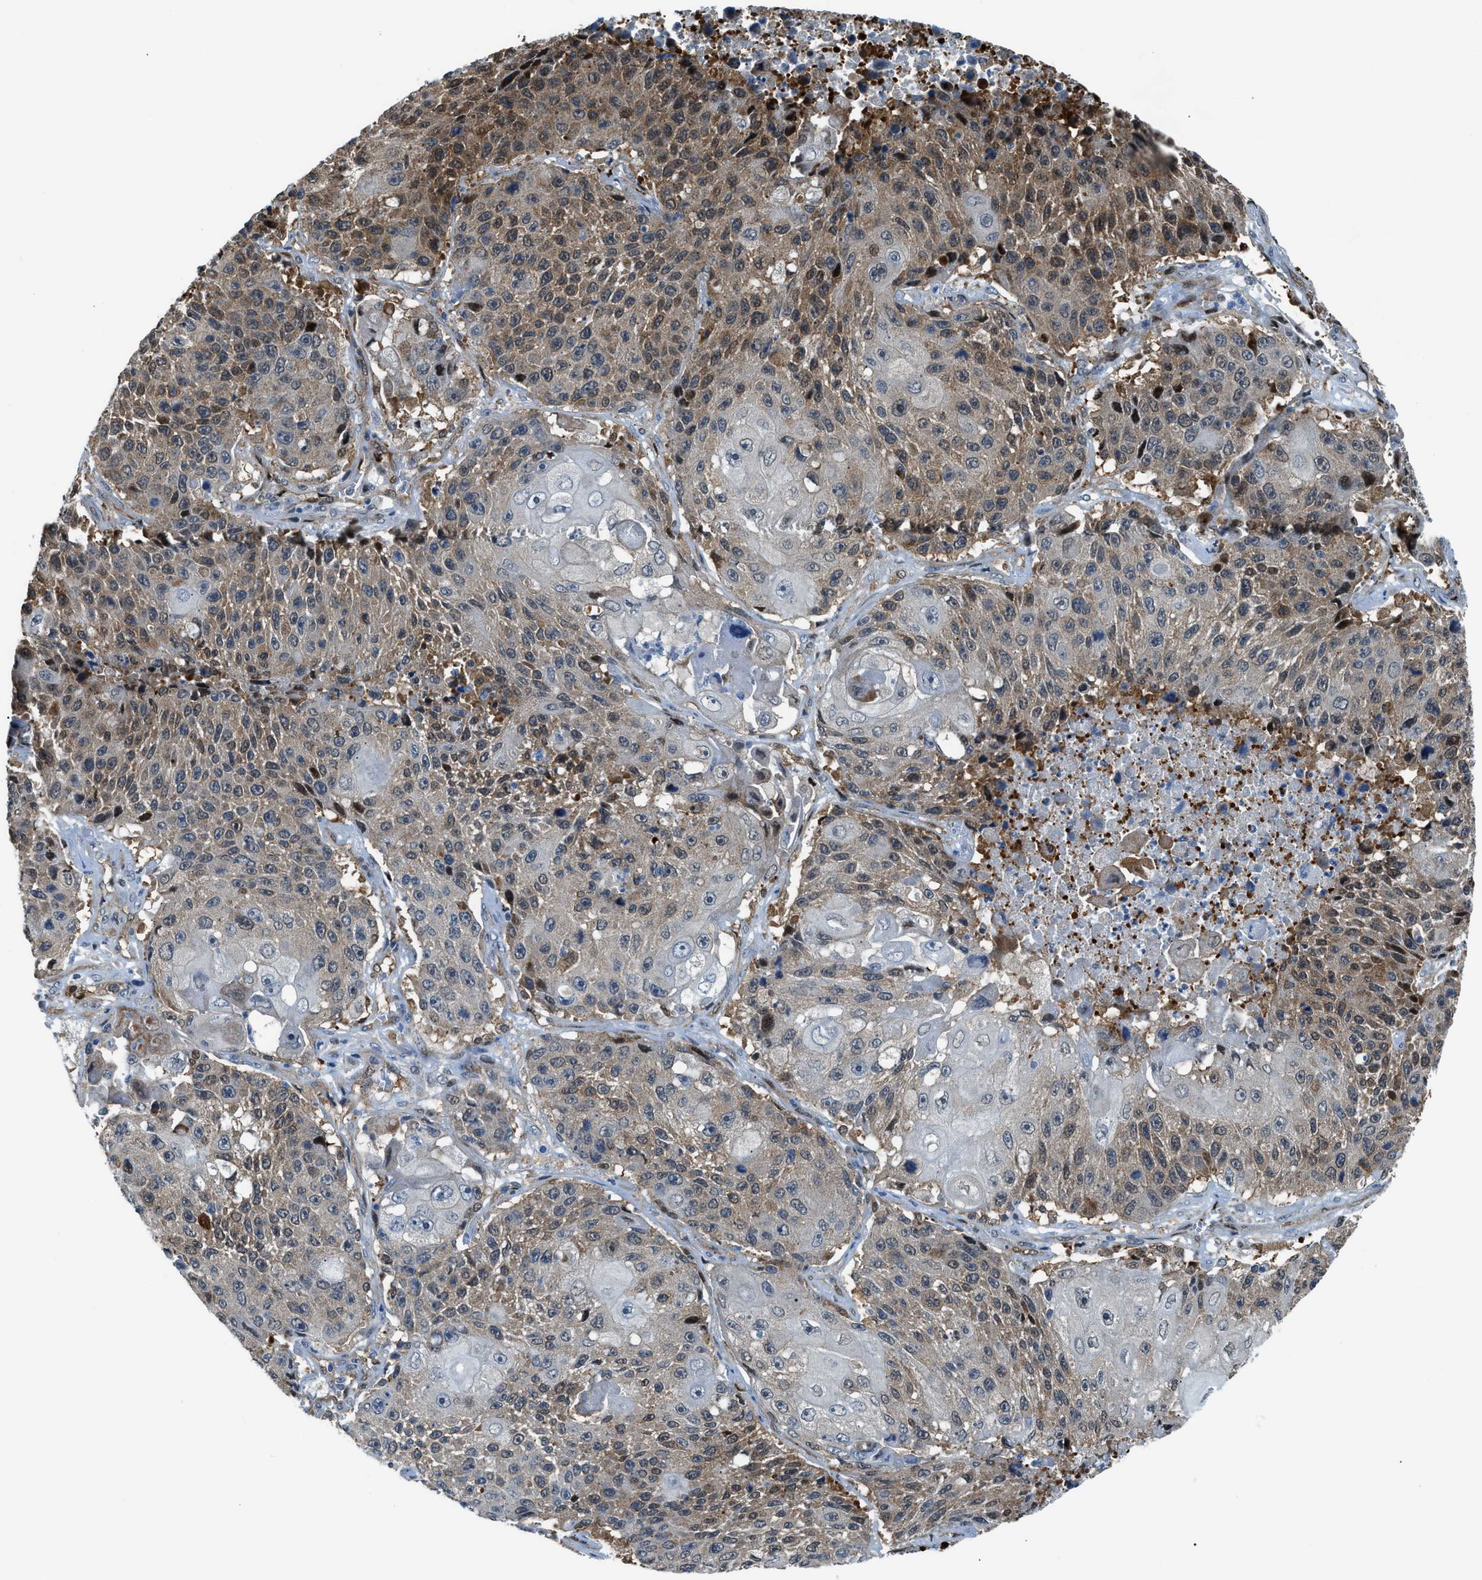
{"staining": {"intensity": "moderate", "quantity": "25%-75%", "location": "cytoplasmic/membranous"}, "tissue": "lung cancer", "cell_type": "Tumor cells", "image_type": "cancer", "snomed": [{"axis": "morphology", "description": "Squamous cell carcinoma, NOS"}, {"axis": "topography", "description": "Lung"}], "caption": "Immunohistochemistry (IHC) micrograph of neoplastic tissue: human lung squamous cell carcinoma stained using immunohistochemistry (IHC) demonstrates medium levels of moderate protein expression localized specifically in the cytoplasmic/membranous of tumor cells, appearing as a cytoplasmic/membranous brown color.", "gene": "YWHAE", "patient": {"sex": "male", "age": 61}}